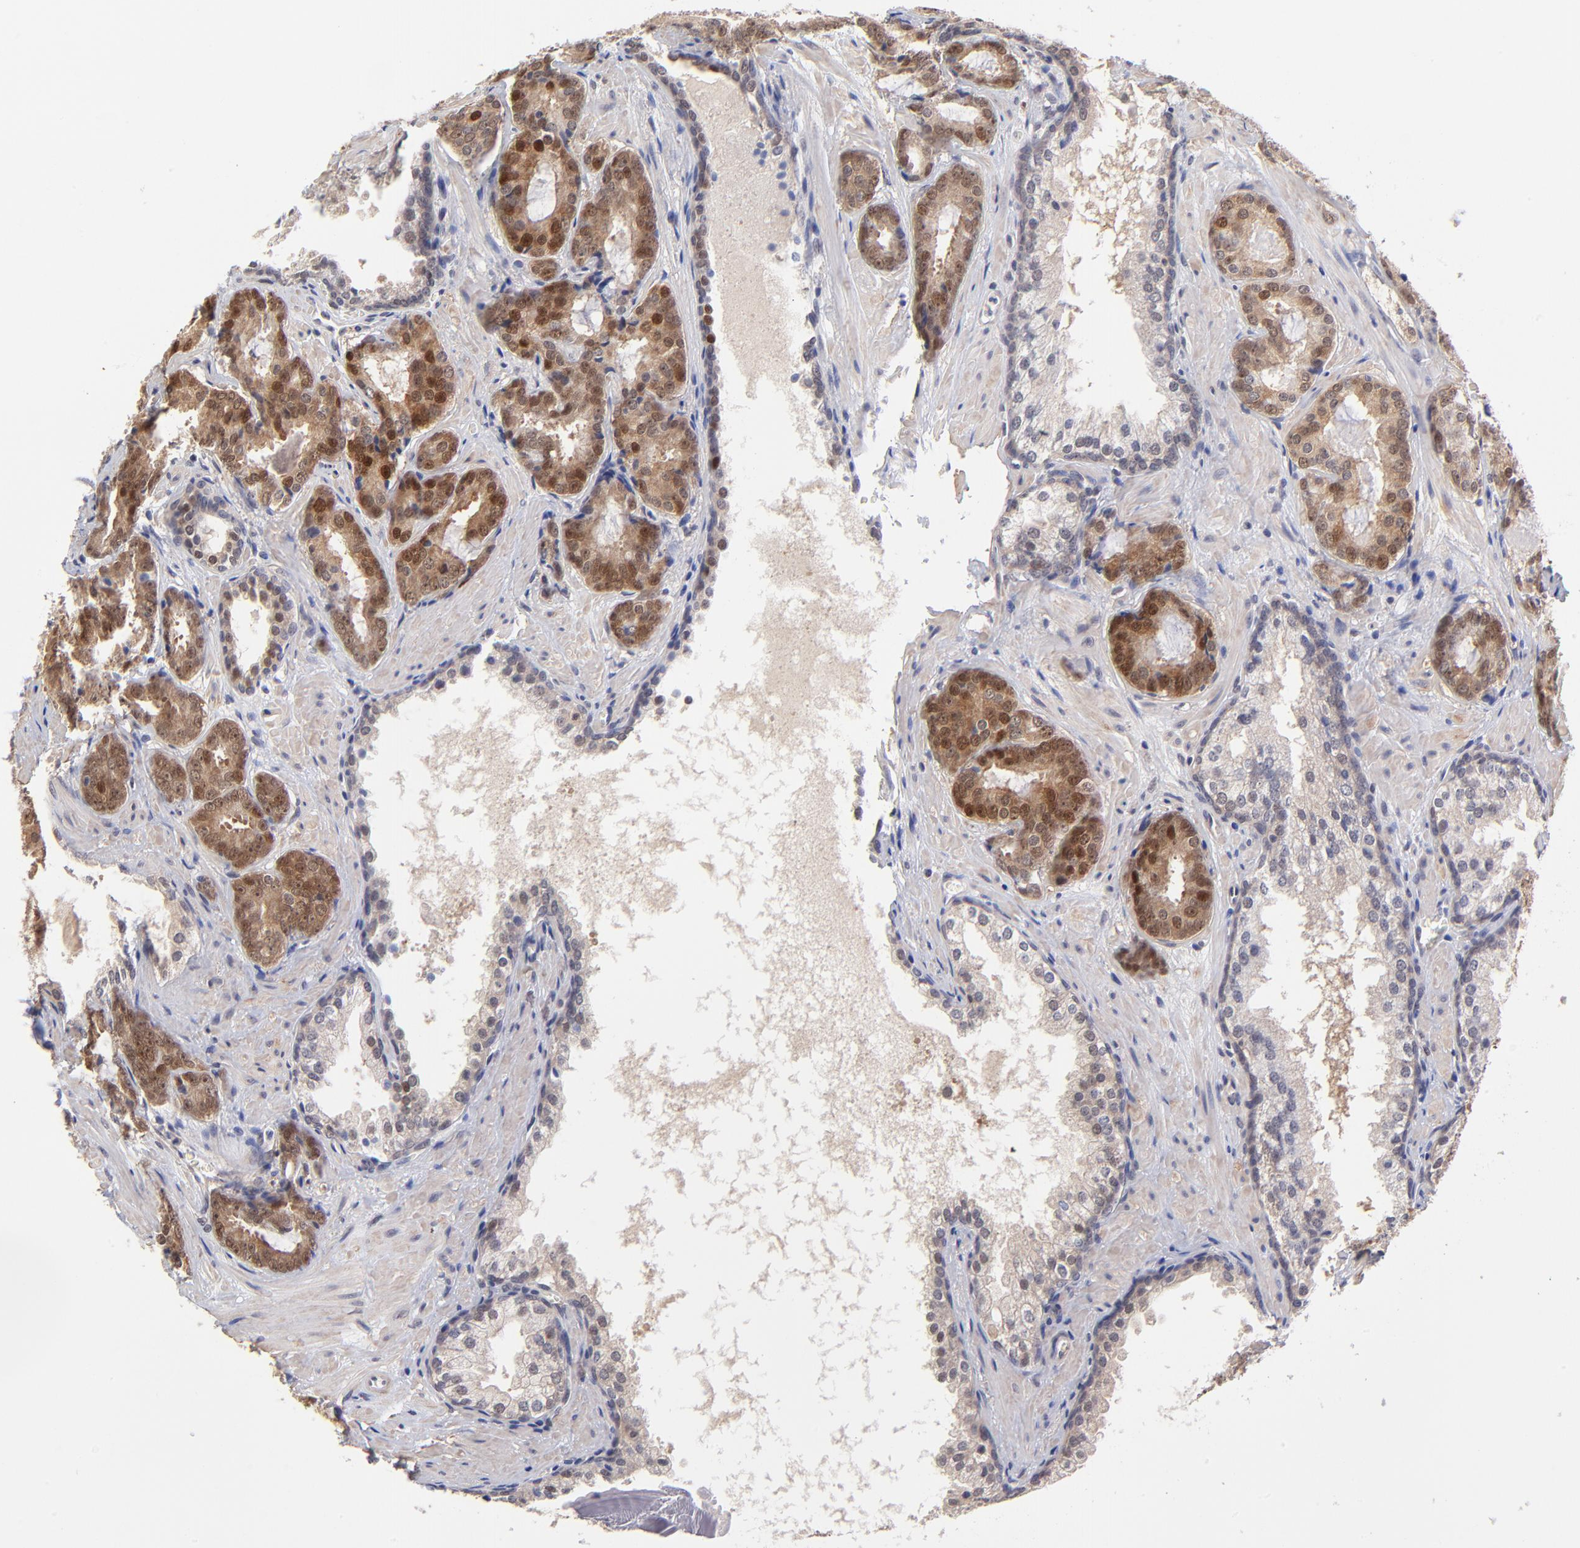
{"staining": {"intensity": "strong", "quantity": ">75%", "location": "cytoplasmic/membranous"}, "tissue": "prostate cancer", "cell_type": "Tumor cells", "image_type": "cancer", "snomed": [{"axis": "morphology", "description": "Adenocarcinoma, Medium grade"}, {"axis": "topography", "description": "Prostate"}], "caption": "This is an image of immunohistochemistry staining of prostate adenocarcinoma (medium-grade), which shows strong positivity in the cytoplasmic/membranous of tumor cells.", "gene": "UBE2E3", "patient": {"sex": "male", "age": 64}}